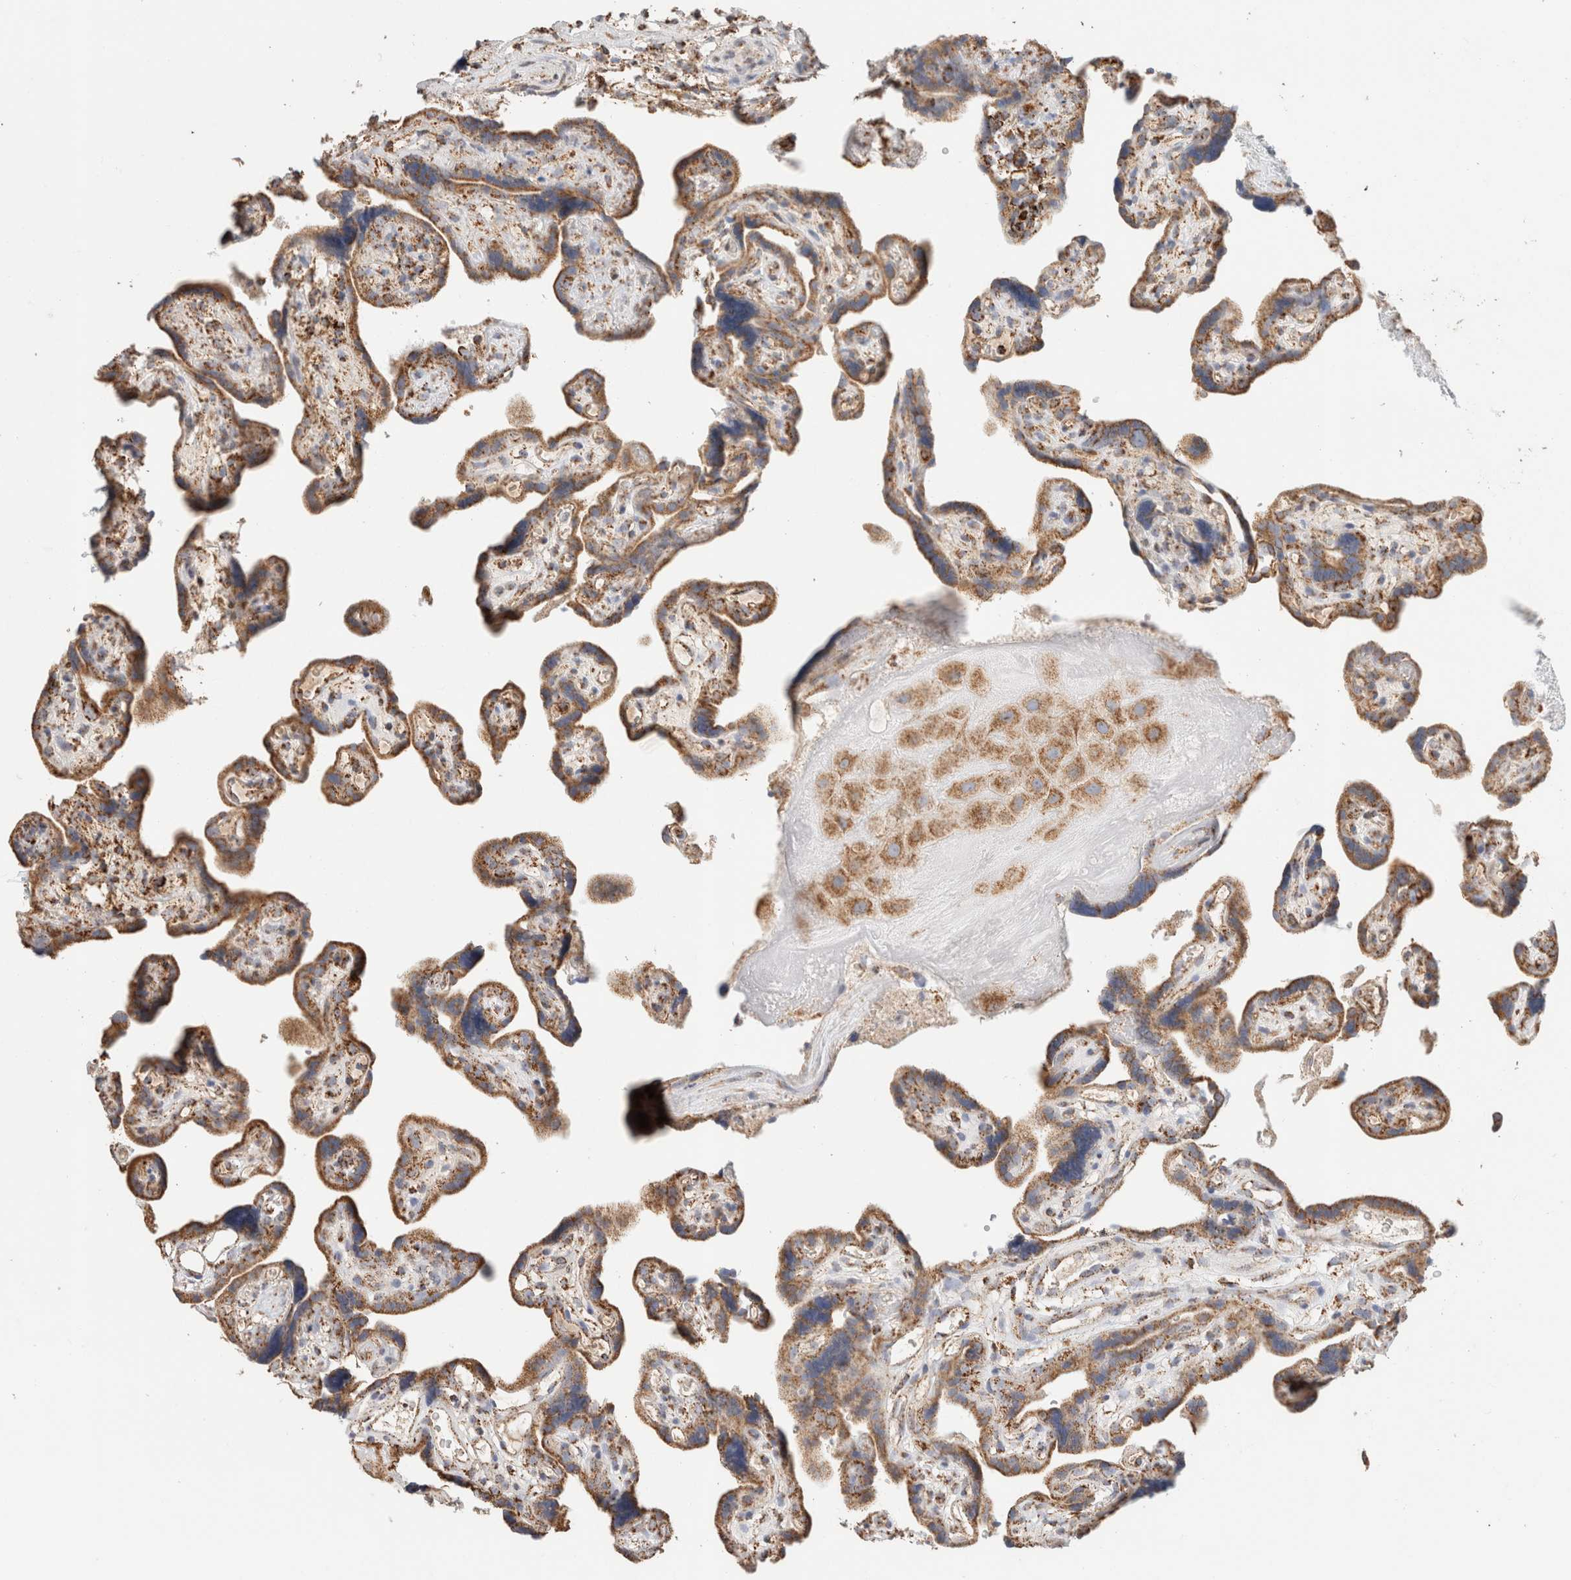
{"staining": {"intensity": "moderate", "quantity": ">75%", "location": "cytoplasmic/membranous"}, "tissue": "placenta", "cell_type": "Decidual cells", "image_type": "normal", "snomed": [{"axis": "morphology", "description": "Normal tissue, NOS"}, {"axis": "topography", "description": "Placenta"}], "caption": "A medium amount of moderate cytoplasmic/membranous positivity is seen in about >75% of decidual cells in benign placenta. (Brightfield microscopy of DAB IHC at high magnification).", "gene": "C1QBP", "patient": {"sex": "female", "age": 30}}